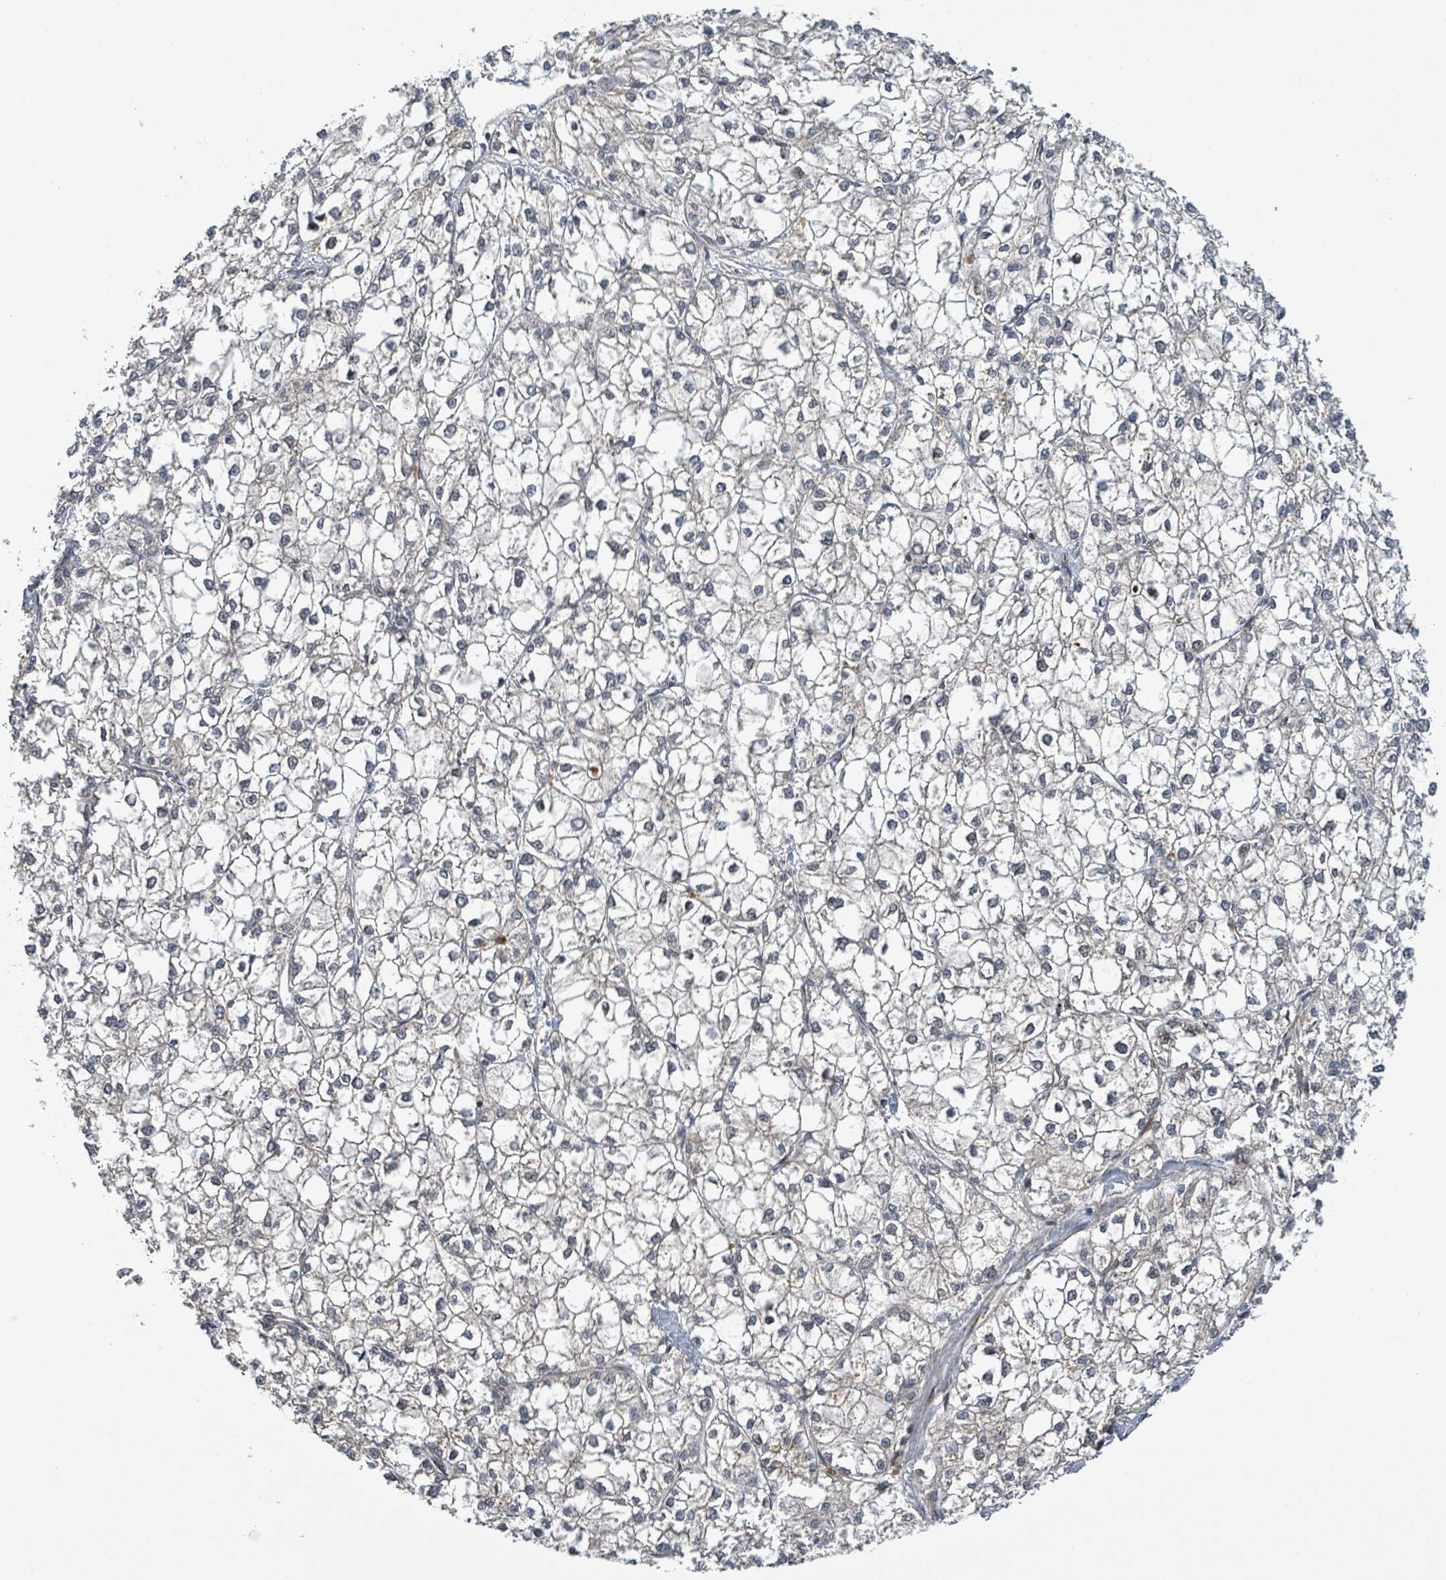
{"staining": {"intensity": "negative", "quantity": "none", "location": "none"}, "tissue": "liver cancer", "cell_type": "Tumor cells", "image_type": "cancer", "snomed": [{"axis": "morphology", "description": "Carcinoma, Hepatocellular, NOS"}, {"axis": "topography", "description": "Liver"}], "caption": "High magnification brightfield microscopy of liver cancer stained with DAB (3,3'-diaminobenzidine) (brown) and counterstained with hematoxylin (blue): tumor cells show no significant positivity.", "gene": "ITGA11", "patient": {"sex": "female", "age": 43}}